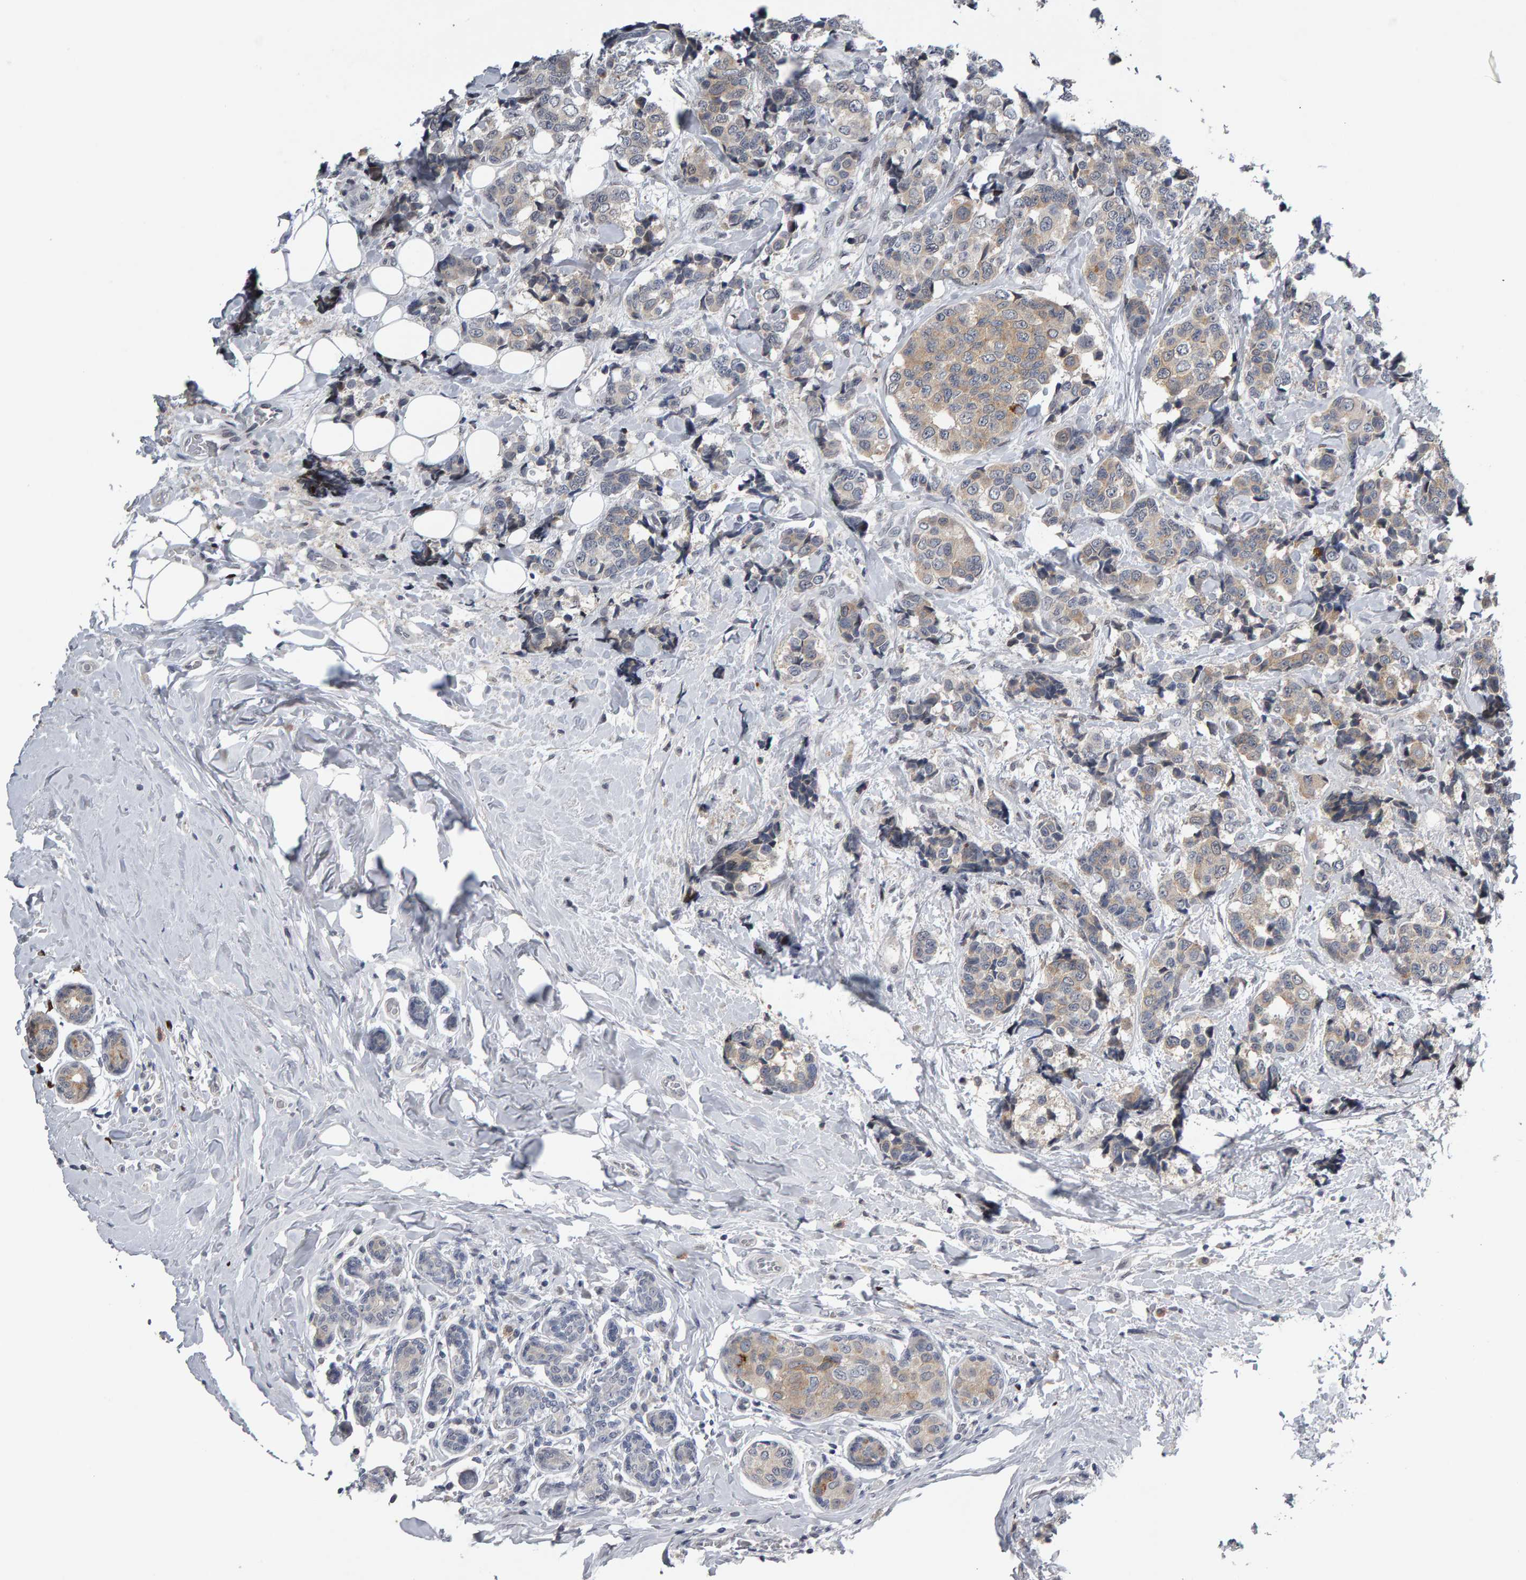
{"staining": {"intensity": "weak", "quantity": ">75%", "location": "cytoplasmic/membranous"}, "tissue": "breast cancer", "cell_type": "Tumor cells", "image_type": "cancer", "snomed": [{"axis": "morphology", "description": "Normal tissue, NOS"}, {"axis": "morphology", "description": "Duct carcinoma"}, {"axis": "topography", "description": "Breast"}], "caption": "Invasive ductal carcinoma (breast) stained with IHC reveals weak cytoplasmic/membranous staining in about >75% of tumor cells.", "gene": "IPO8", "patient": {"sex": "female", "age": 43}}